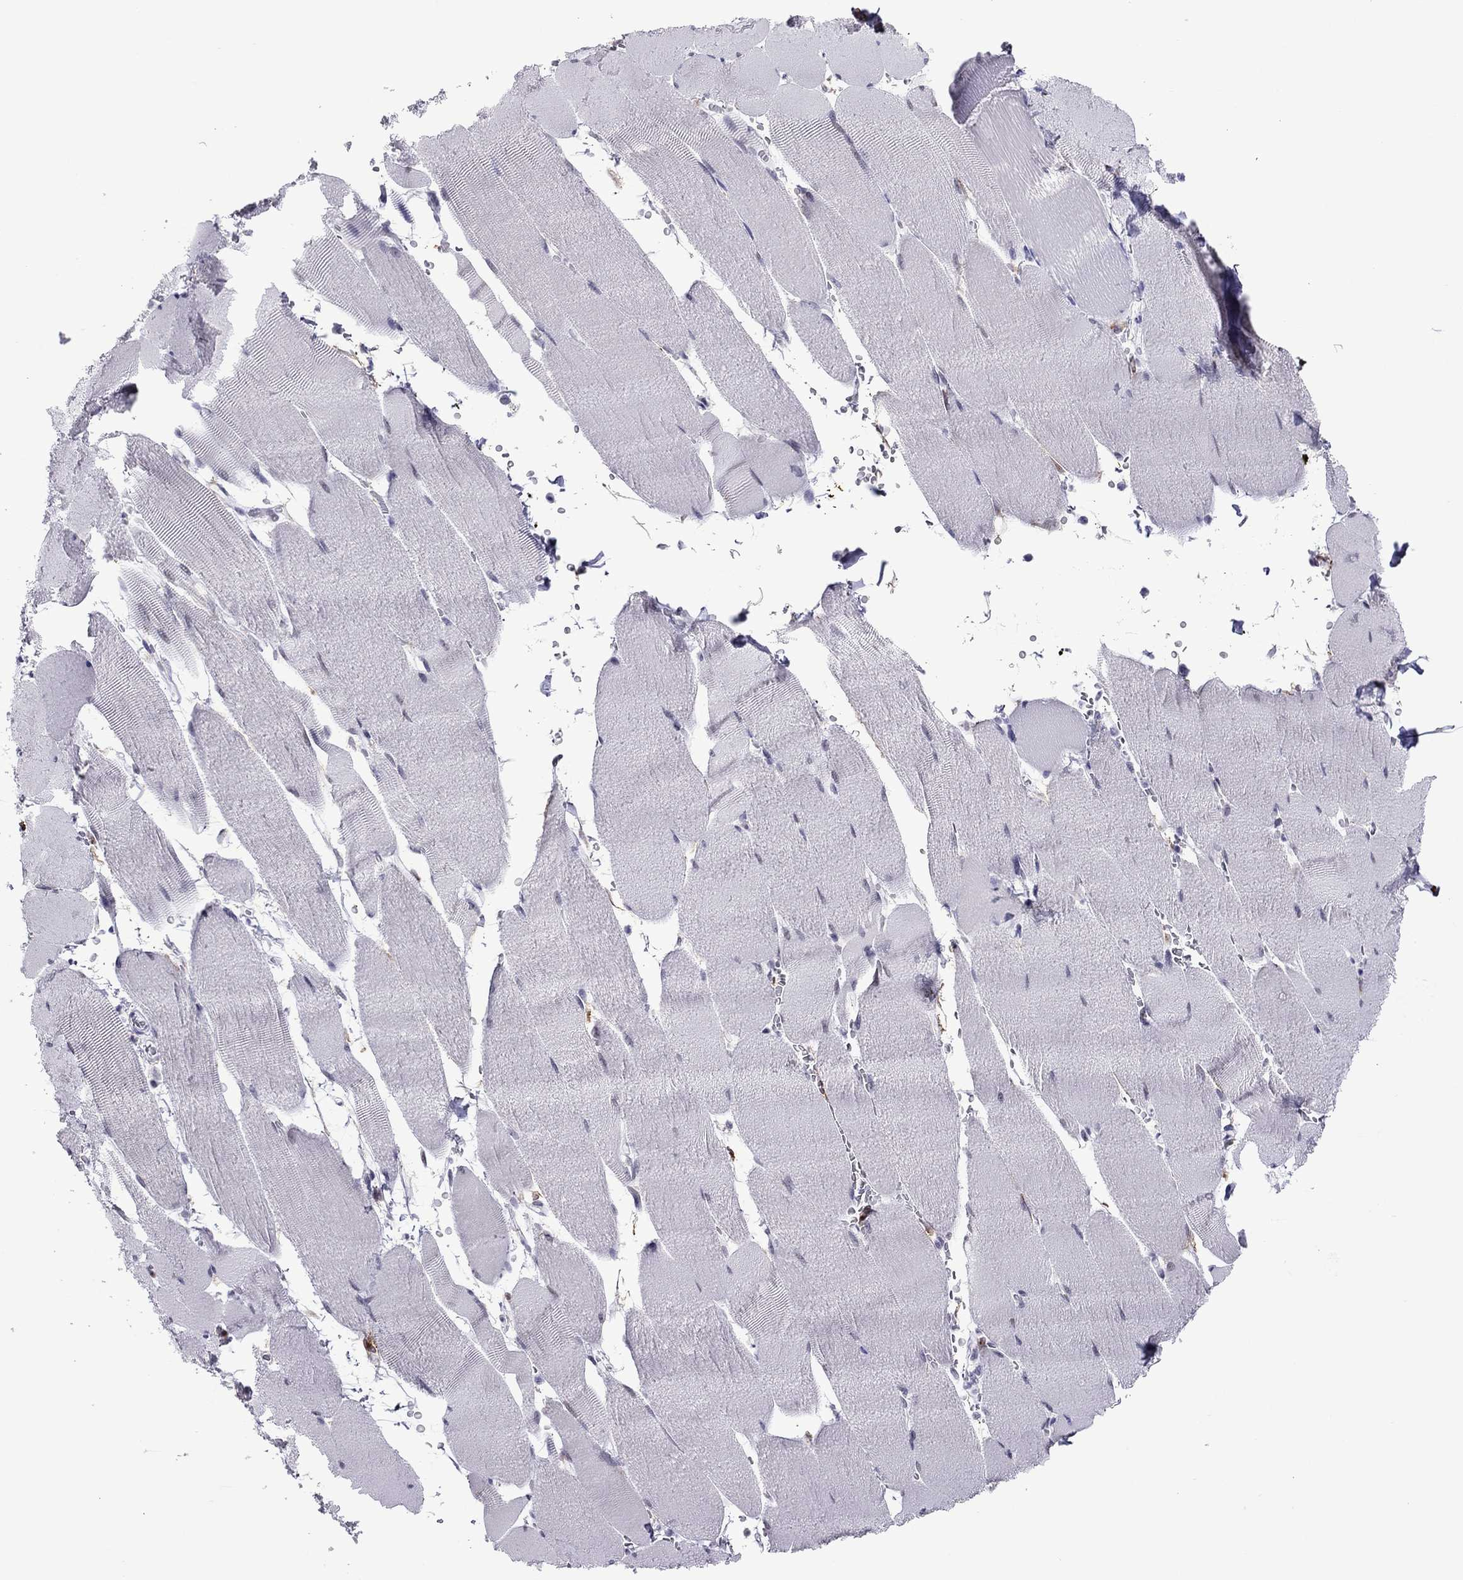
{"staining": {"intensity": "negative", "quantity": "none", "location": "none"}, "tissue": "skeletal muscle", "cell_type": "Myocytes", "image_type": "normal", "snomed": [{"axis": "morphology", "description": "Normal tissue, NOS"}, {"axis": "topography", "description": "Skeletal muscle"}], "caption": "This image is of normal skeletal muscle stained with immunohistochemistry to label a protein in brown with the nuclei are counter-stained blue. There is no expression in myocytes. Nuclei are stained in blue.", "gene": "ZNF646", "patient": {"sex": "male", "age": 56}}